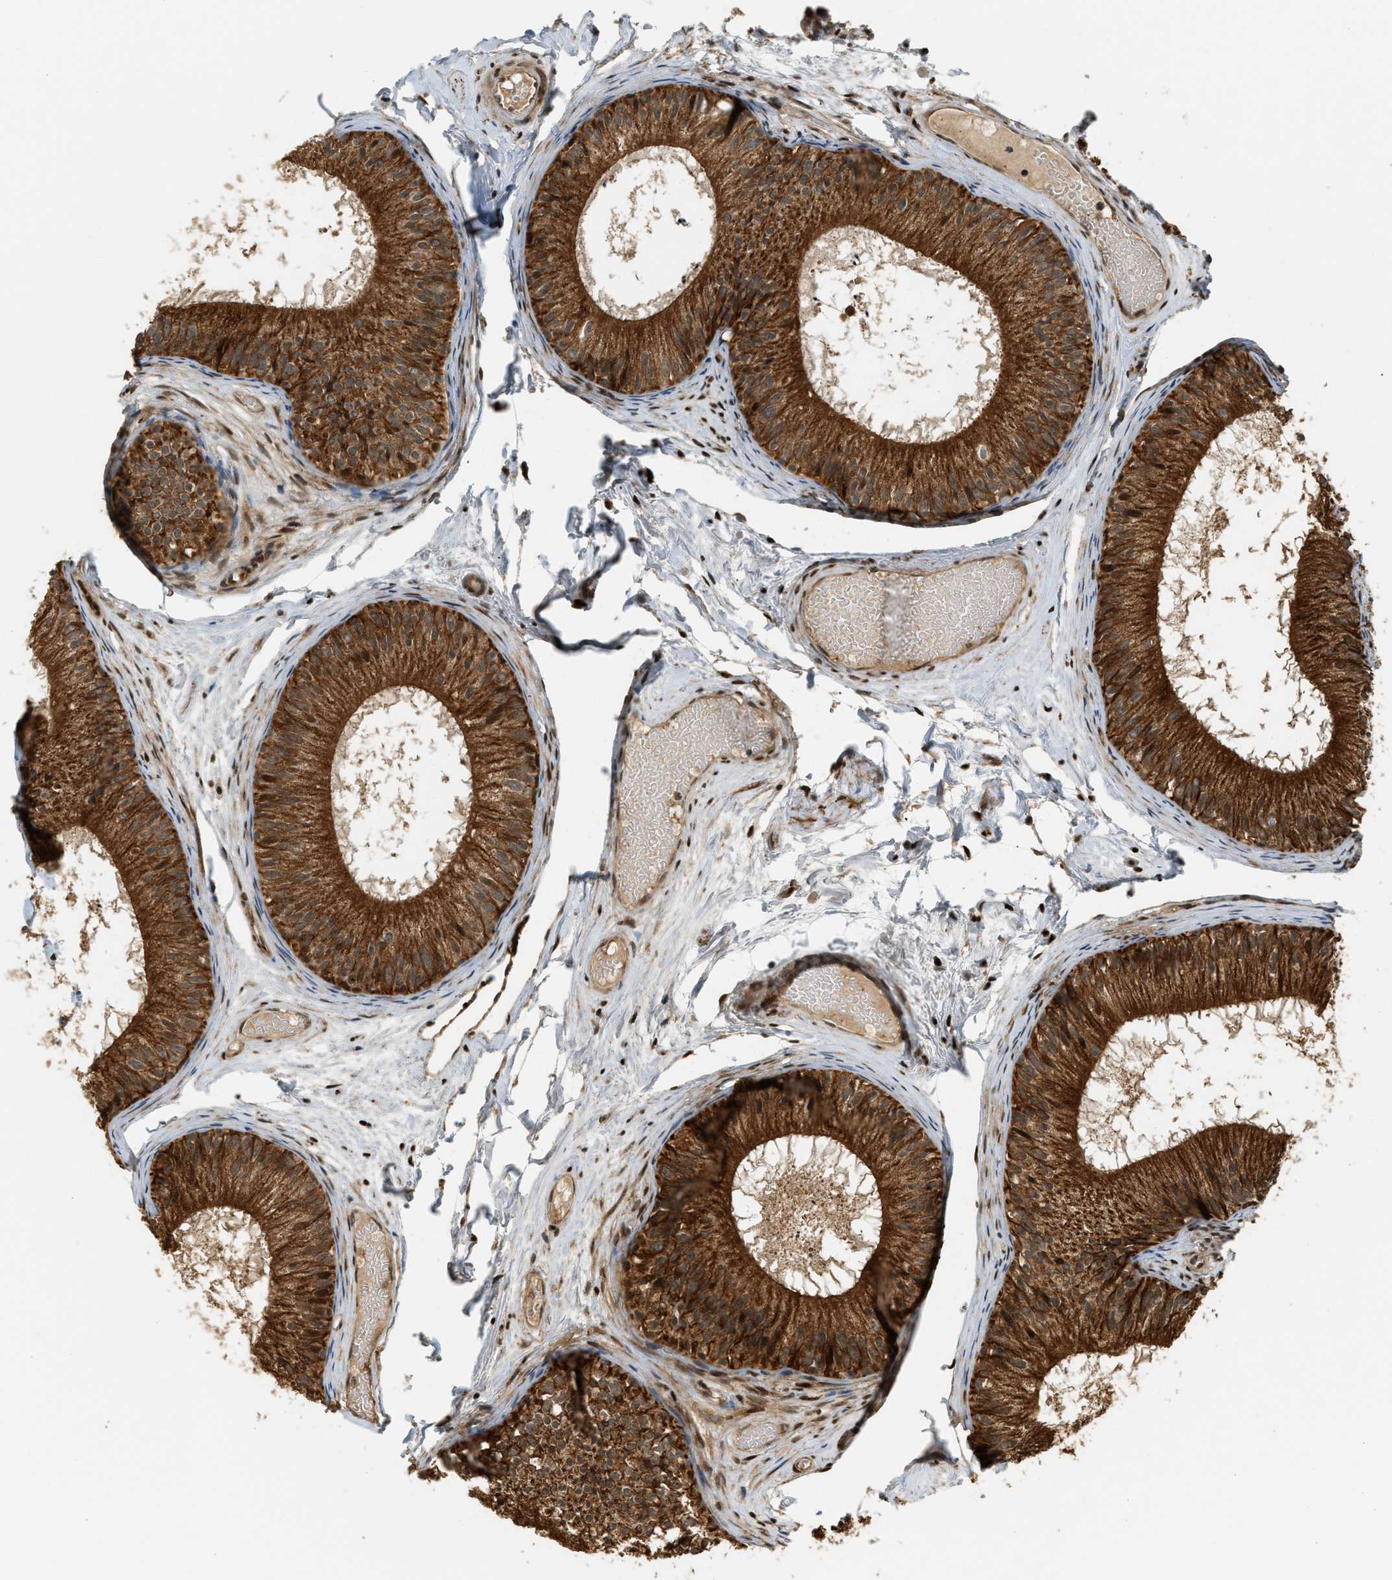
{"staining": {"intensity": "strong", "quantity": ">75%", "location": "cytoplasmic/membranous"}, "tissue": "epididymis", "cell_type": "Glandular cells", "image_type": "normal", "snomed": [{"axis": "morphology", "description": "Normal tissue, NOS"}, {"axis": "topography", "description": "Epididymis"}], "caption": "A histopathology image showing strong cytoplasmic/membranous expression in about >75% of glandular cells in normal epididymis, as visualized by brown immunohistochemical staining.", "gene": "TRAPPC14", "patient": {"sex": "male", "age": 46}}